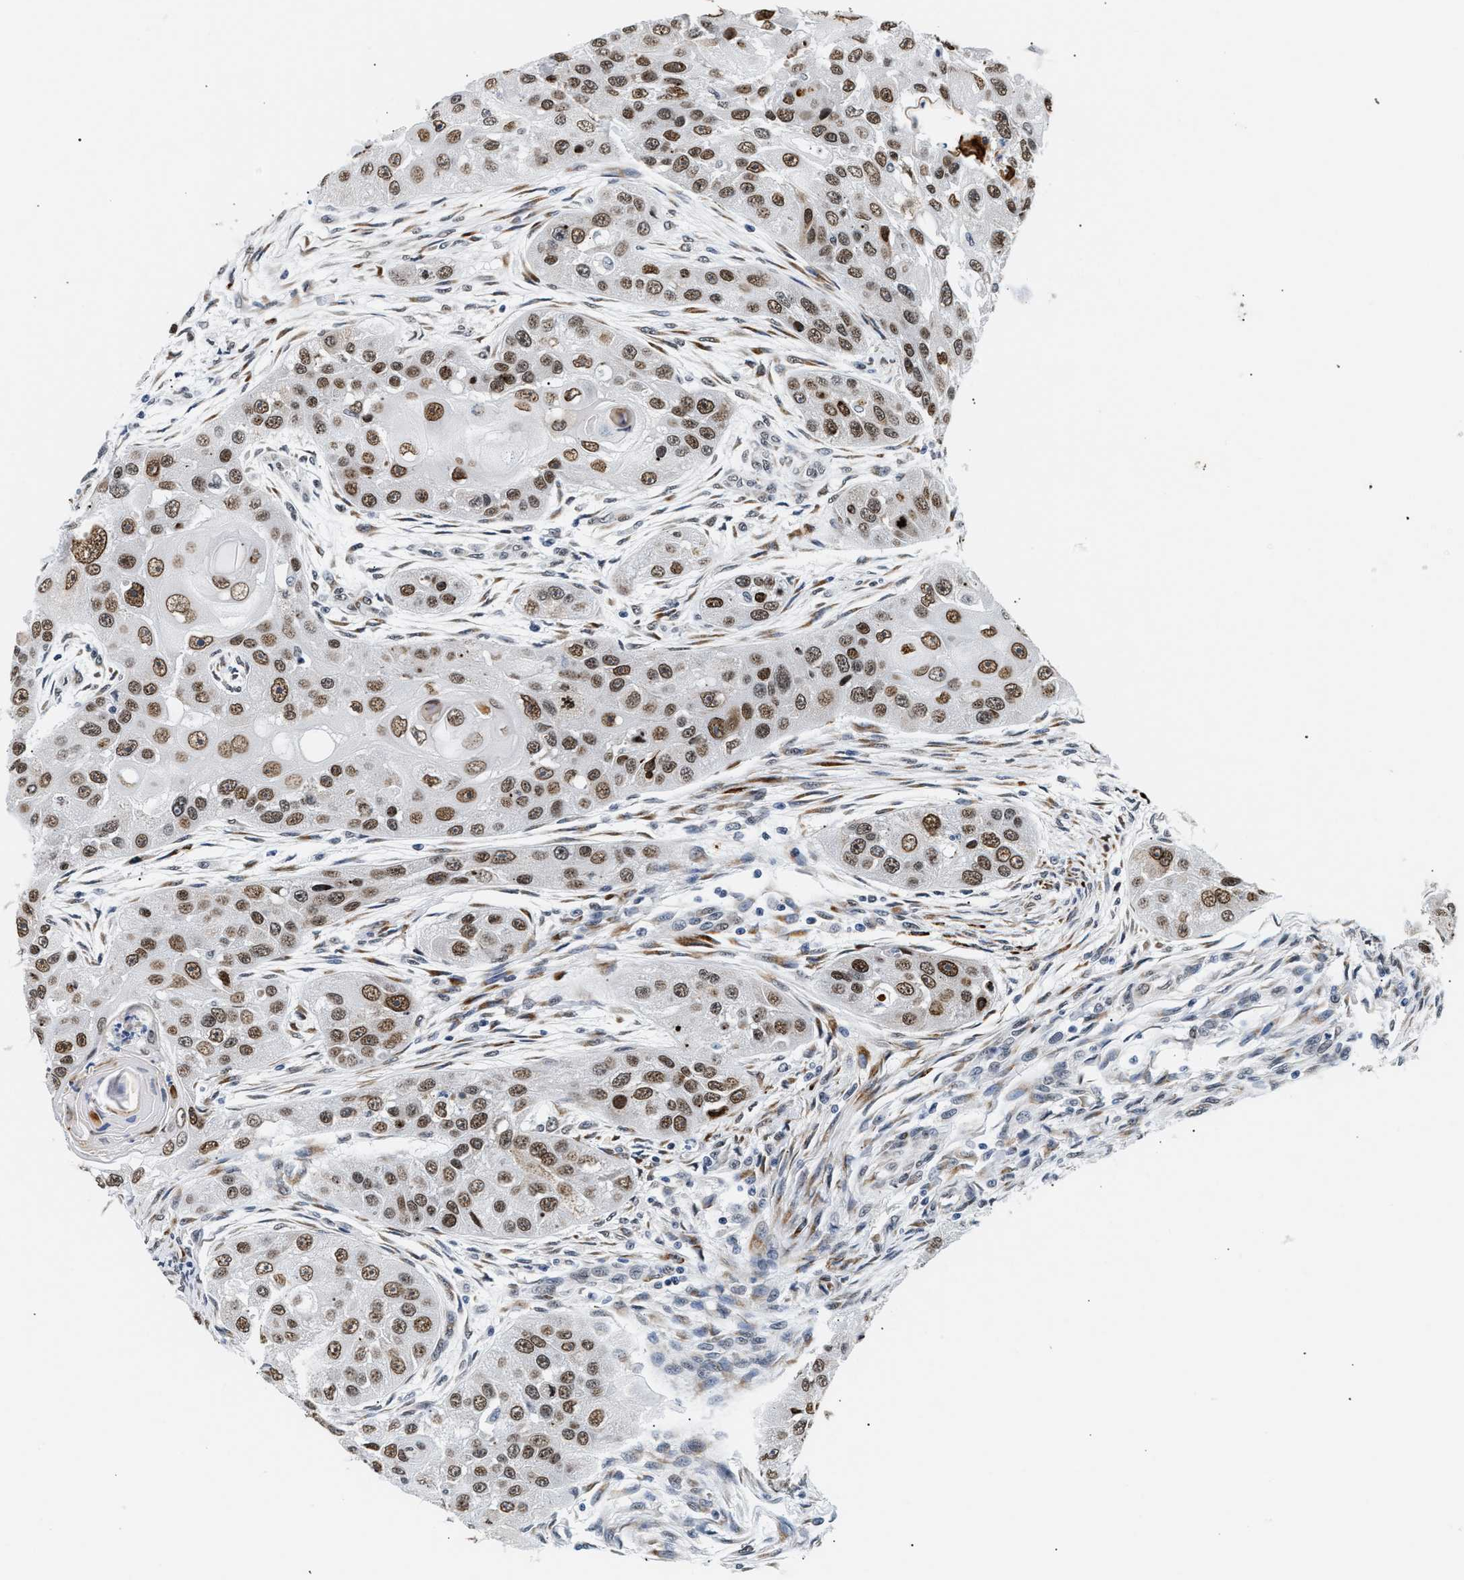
{"staining": {"intensity": "moderate", "quantity": ">75%", "location": "nuclear"}, "tissue": "head and neck cancer", "cell_type": "Tumor cells", "image_type": "cancer", "snomed": [{"axis": "morphology", "description": "Normal tissue, NOS"}, {"axis": "morphology", "description": "Squamous cell carcinoma, NOS"}, {"axis": "topography", "description": "Skeletal muscle"}, {"axis": "topography", "description": "Head-Neck"}], "caption": "A photomicrograph of head and neck squamous cell carcinoma stained for a protein shows moderate nuclear brown staining in tumor cells.", "gene": "THOC1", "patient": {"sex": "male", "age": 51}}